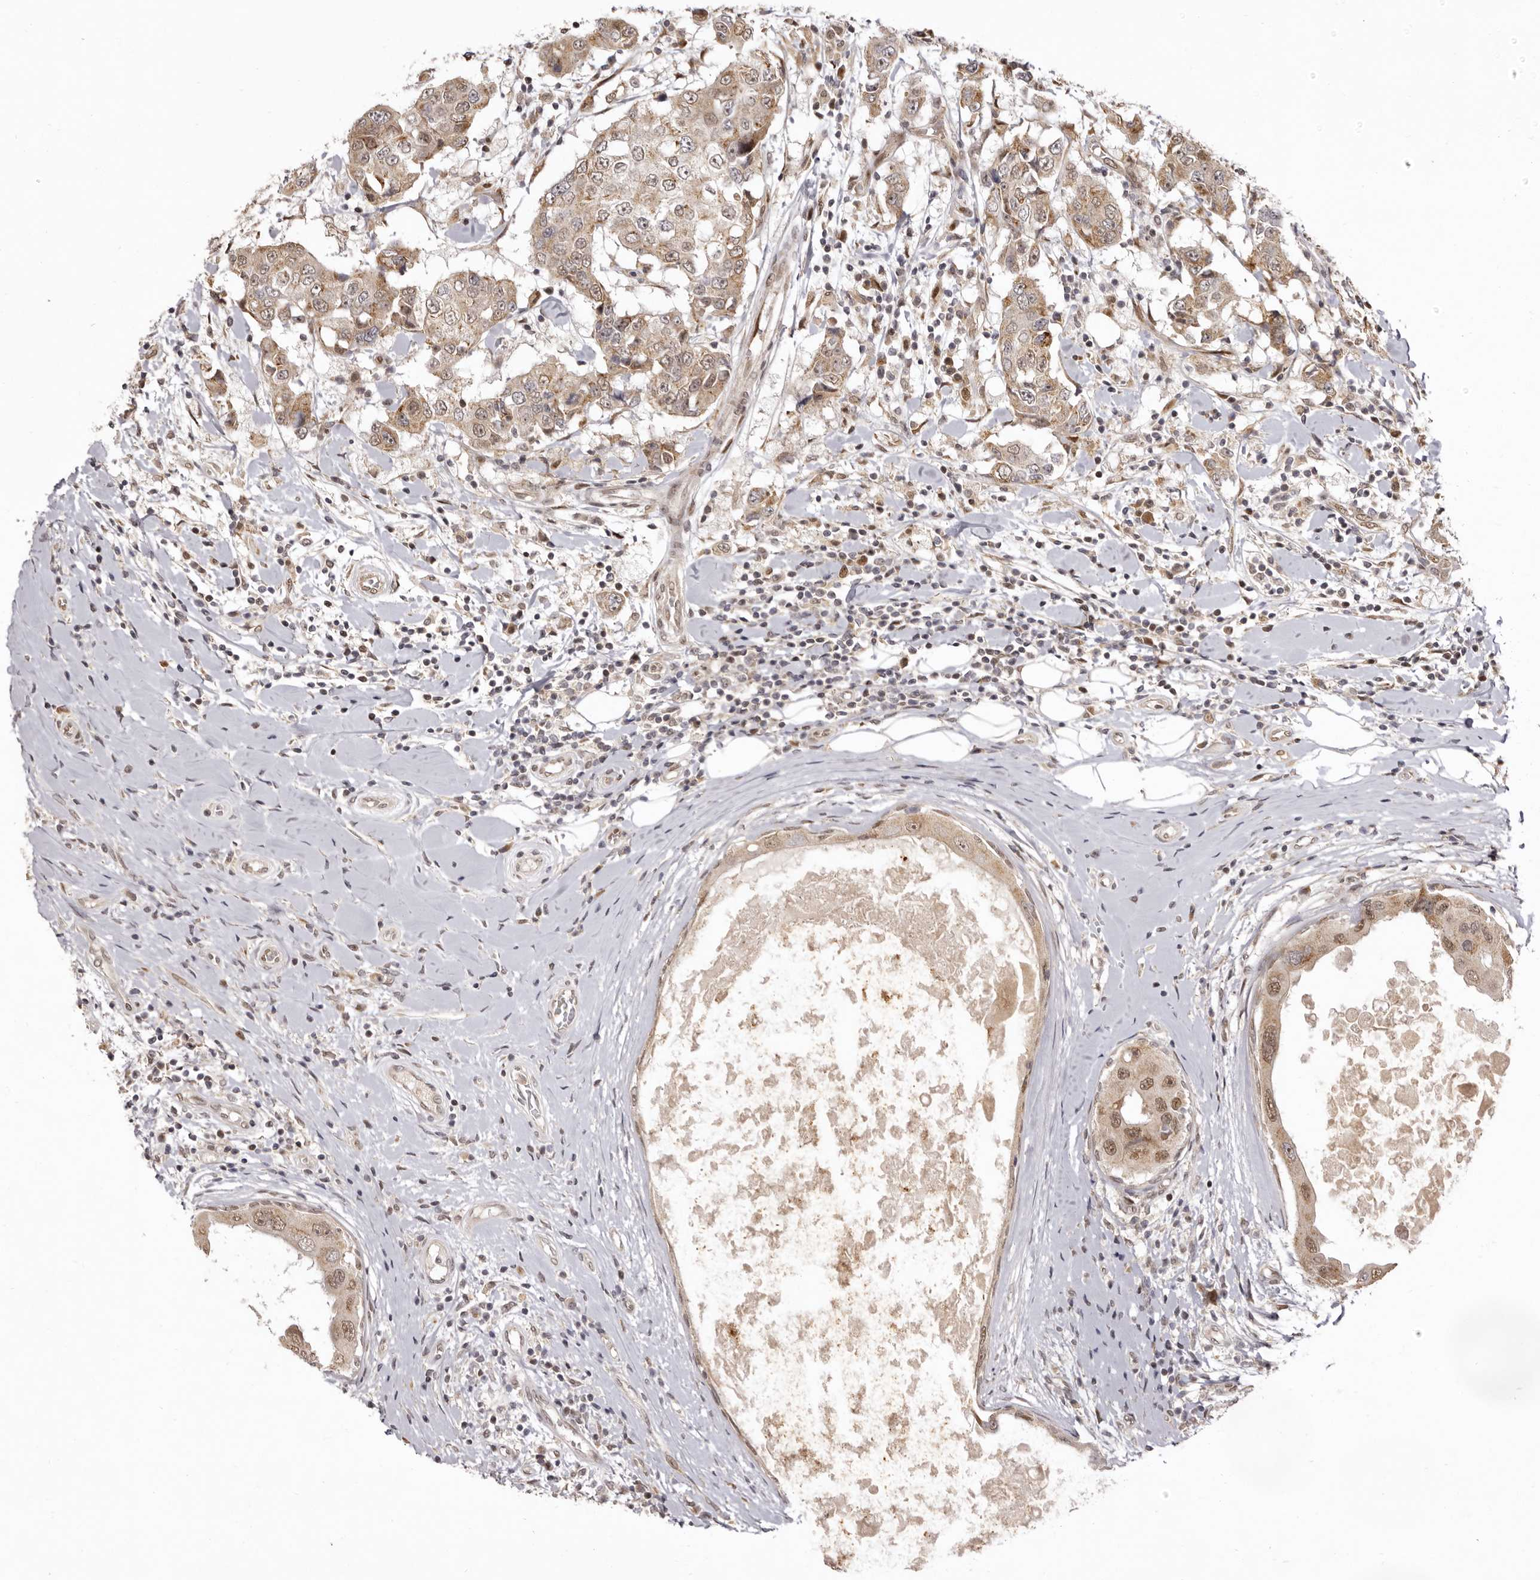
{"staining": {"intensity": "moderate", "quantity": ">75%", "location": "cytoplasmic/membranous,nuclear"}, "tissue": "breast cancer", "cell_type": "Tumor cells", "image_type": "cancer", "snomed": [{"axis": "morphology", "description": "Duct carcinoma"}, {"axis": "topography", "description": "Breast"}], "caption": "The immunohistochemical stain labels moderate cytoplasmic/membranous and nuclear expression in tumor cells of breast cancer tissue. The staining was performed using DAB (3,3'-diaminobenzidine), with brown indicating positive protein expression. Nuclei are stained blue with hematoxylin.", "gene": "ZNF326", "patient": {"sex": "female", "age": 27}}